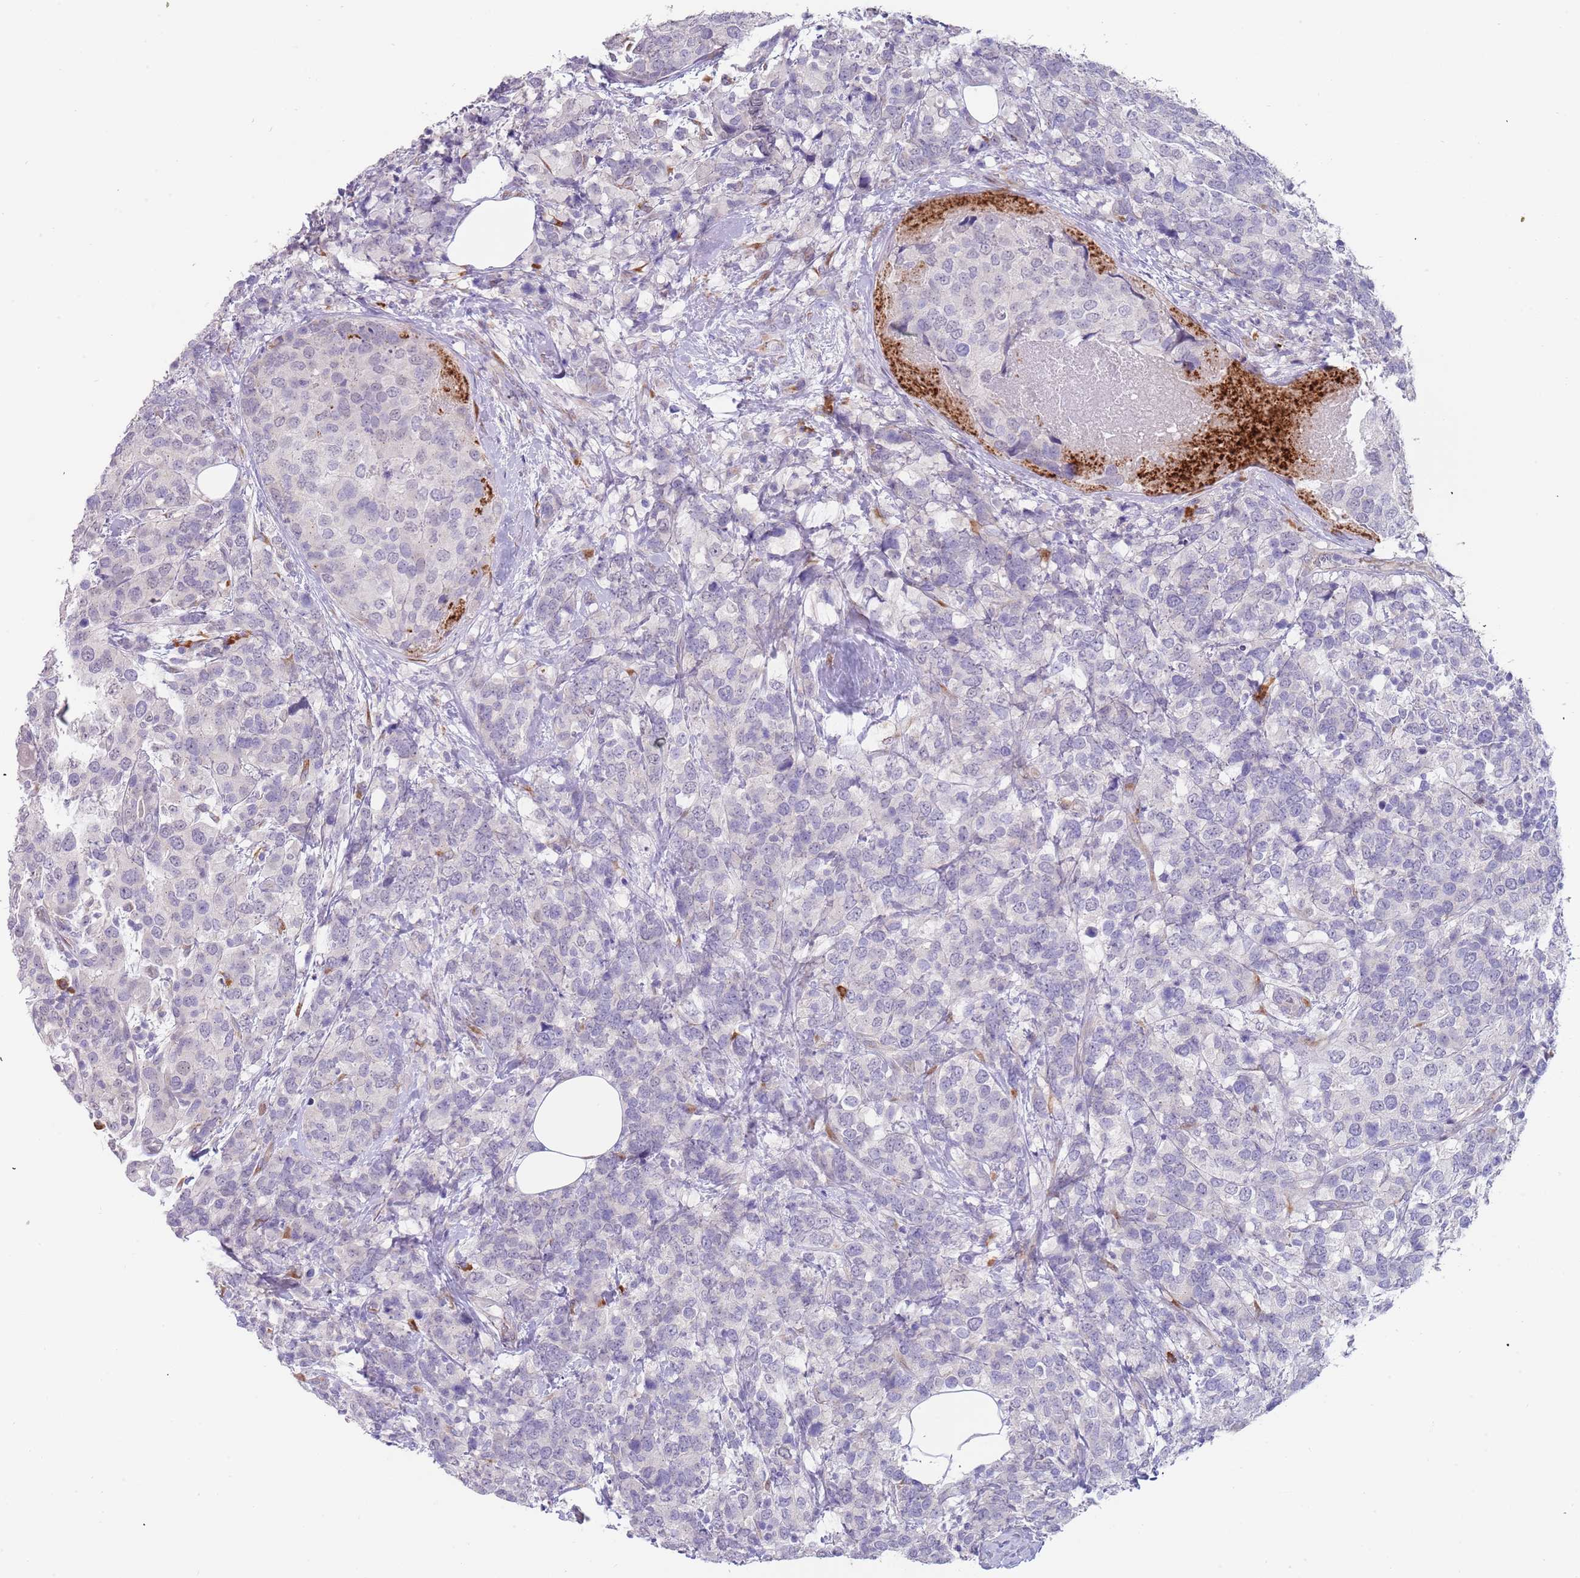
{"staining": {"intensity": "negative", "quantity": "none", "location": "none"}, "tissue": "breast cancer", "cell_type": "Tumor cells", "image_type": "cancer", "snomed": [{"axis": "morphology", "description": "Lobular carcinoma"}, {"axis": "topography", "description": "Breast"}], "caption": "DAB immunohistochemical staining of human breast cancer displays no significant positivity in tumor cells.", "gene": "TNRC6C", "patient": {"sex": "female", "age": 59}}